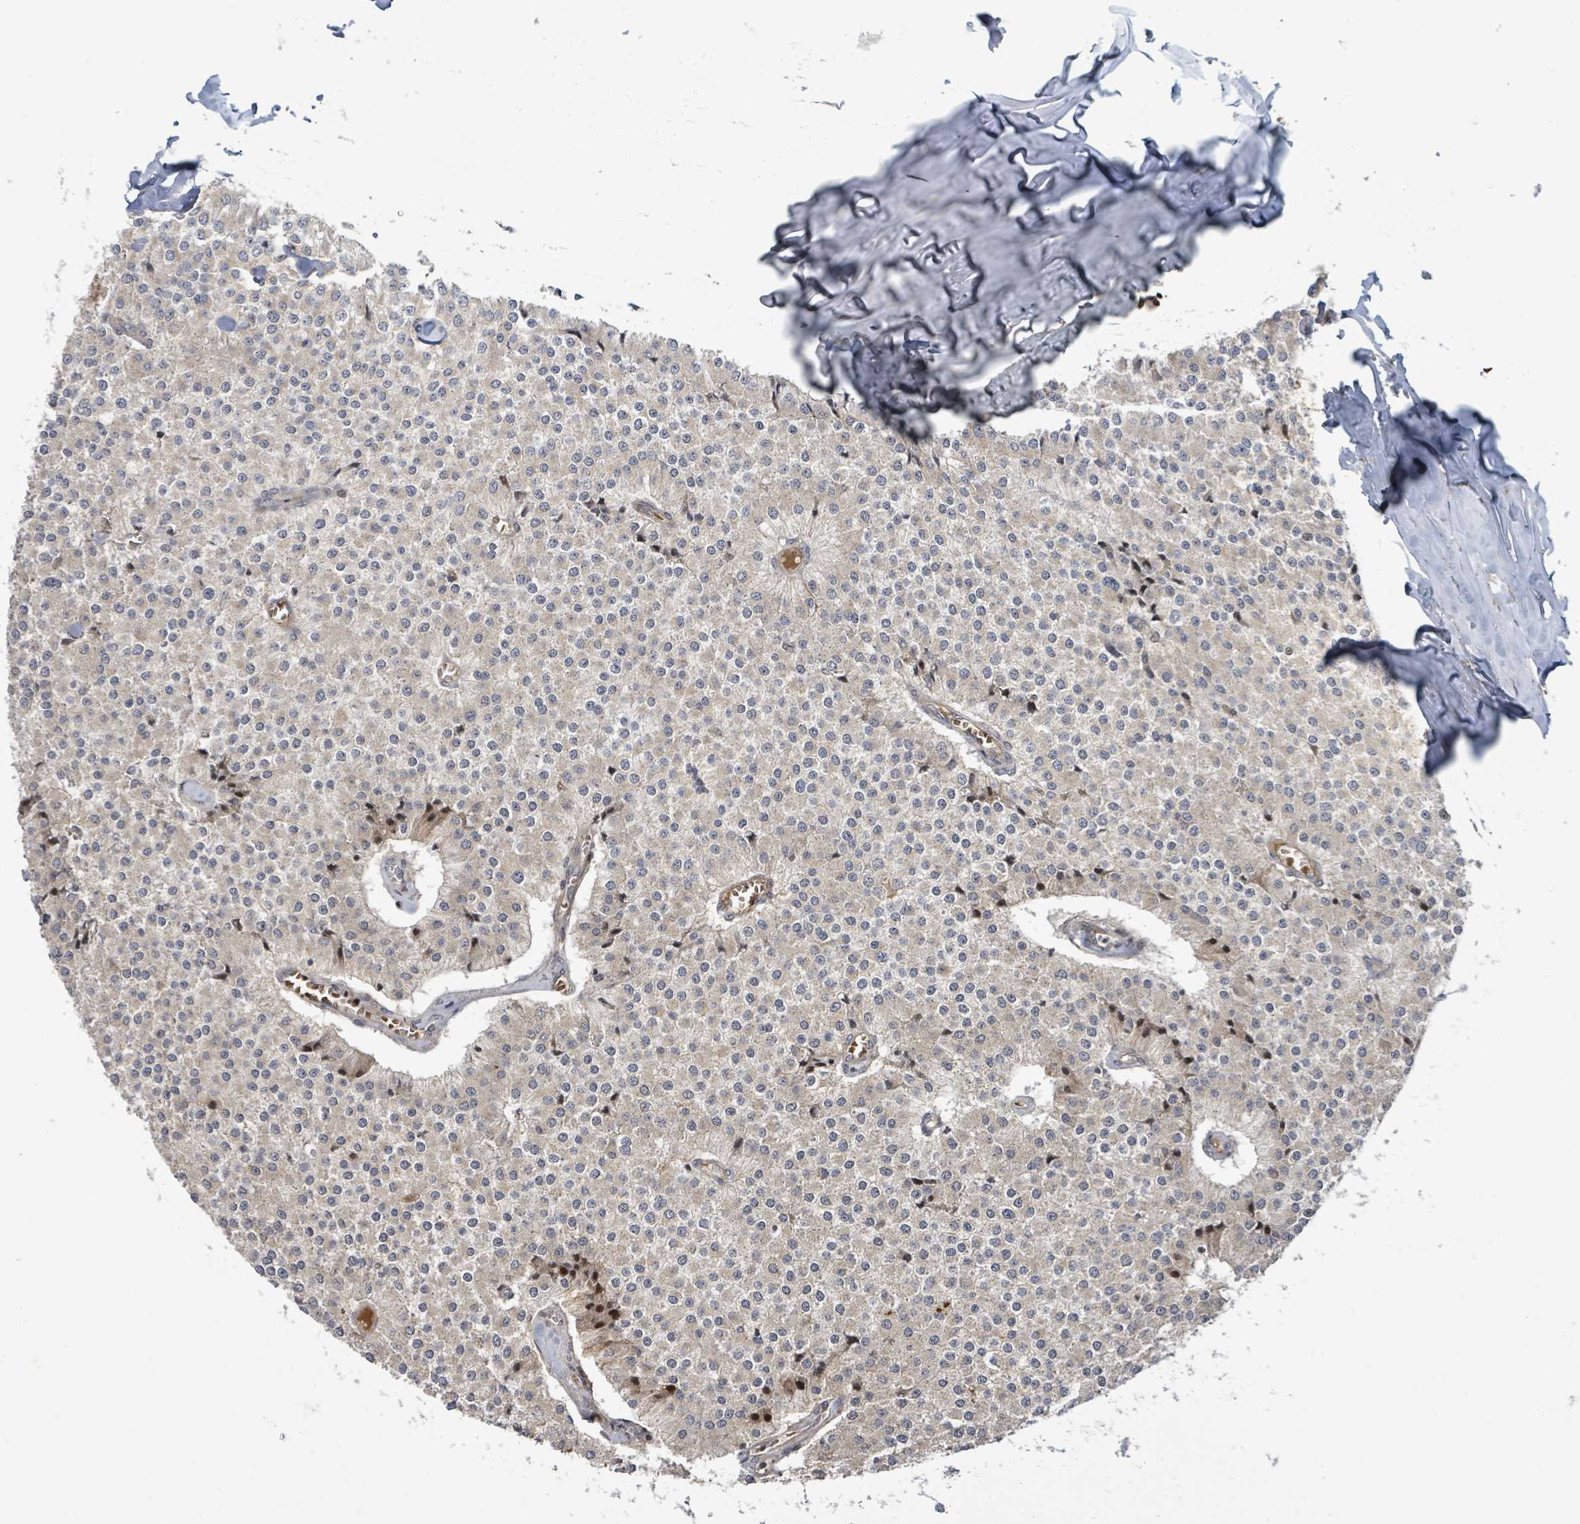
{"staining": {"intensity": "moderate", "quantity": "<25%", "location": "nuclear"}, "tissue": "carcinoid", "cell_type": "Tumor cells", "image_type": "cancer", "snomed": [{"axis": "morphology", "description": "Carcinoid, malignant, NOS"}, {"axis": "topography", "description": "Colon"}], "caption": "Protein expression analysis of human malignant carcinoid reveals moderate nuclear expression in approximately <25% of tumor cells. (brown staining indicates protein expression, while blue staining denotes nuclei).", "gene": "ITGA11", "patient": {"sex": "female", "age": 52}}